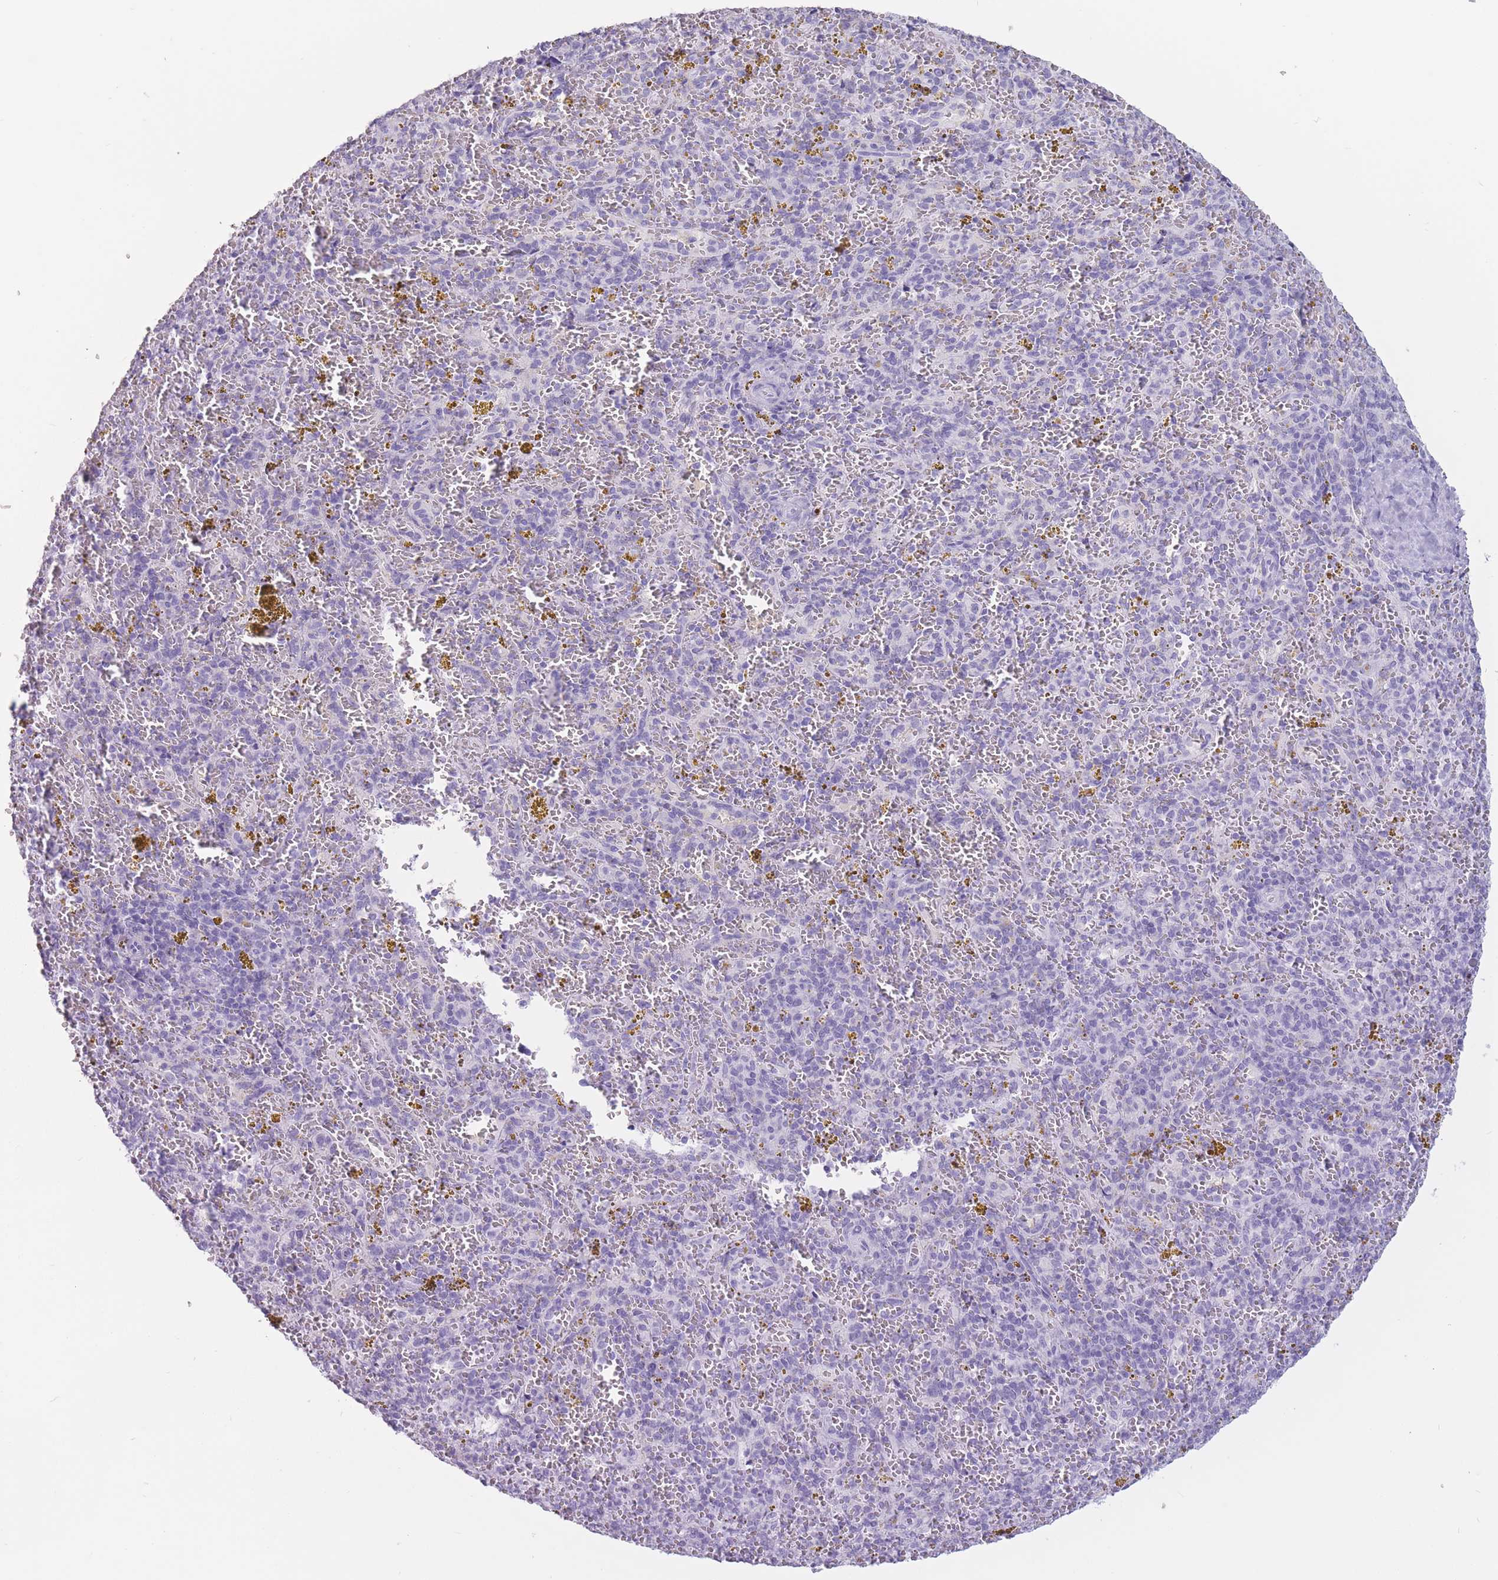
{"staining": {"intensity": "negative", "quantity": "none", "location": "none"}, "tissue": "spleen", "cell_type": "Cells in red pulp", "image_type": "normal", "snomed": [{"axis": "morphology", "description": "Normal tissue, NOS"}, {"axis": "topography", "description": "Spleen"}], "caption": "High magnification brightfield microscopy of normal spleen stained with DAB (3,3'-diaminobenzidine) (brown) and counterstained with hematoxylin (blue): cells in red pulp show no significant staining.", "gene": "PNMA3", "patient": {"sex": "male", "age": 57}}